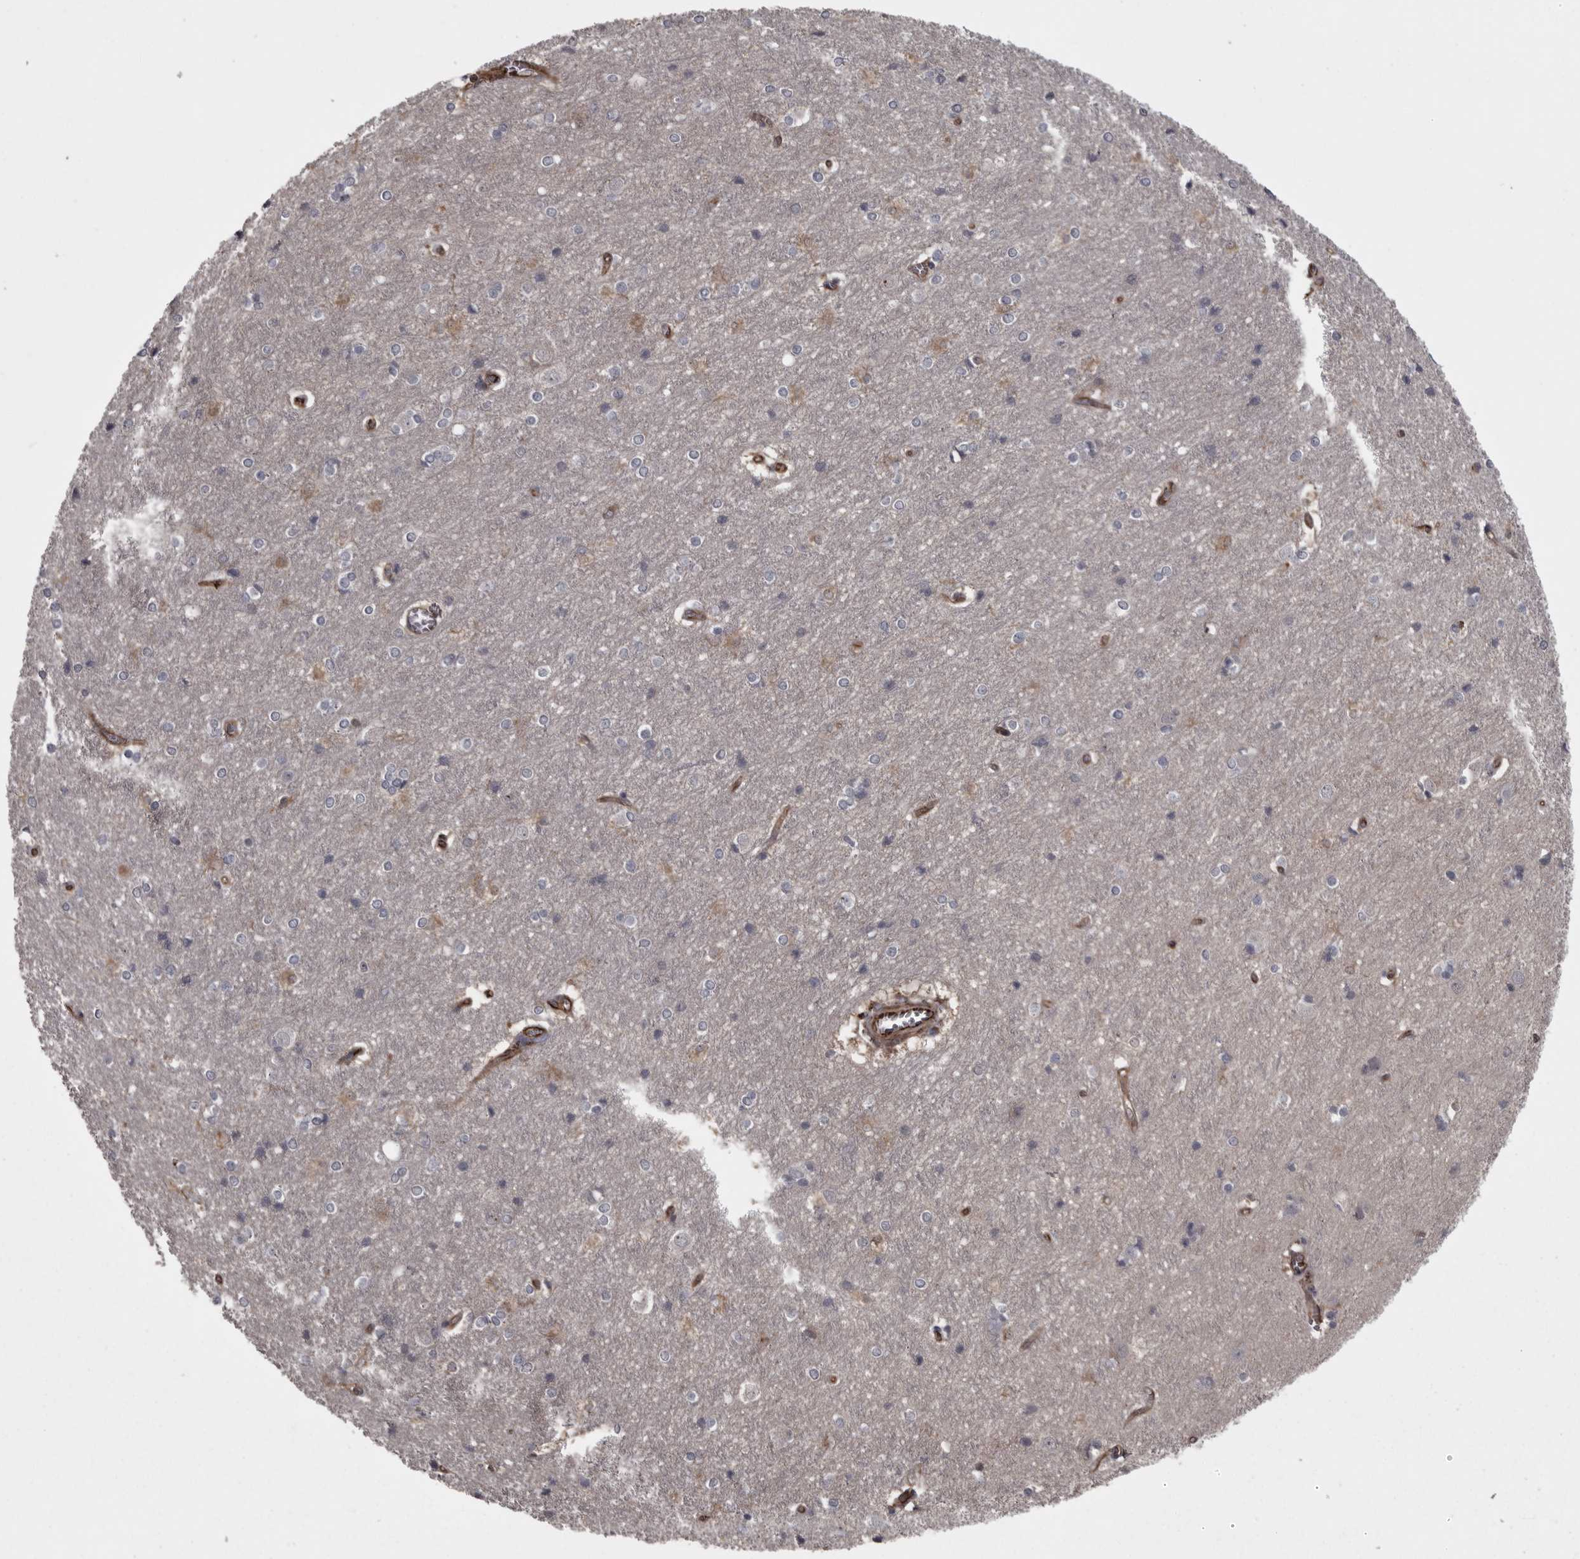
{"staining": {"intensity": "moderate", "quantity": ">75%", "location": "cytoplasmic/membranous"}, "tissue": "cerebral cortex", "cell_type": "Endothelial cells", "image_type": "normal", "snomed": [{"axis": "morphology", "description": "Normal tissue, NOS"}, {"axis": "topography", "description": "Cerebral cortex"}], "caption": "IHC micrograph of unremarkable cerebral cortex: cerebral cortex stained using immunohistochemistry (IHC) demonstrates medium levels of moderate protein expression localized specifically in the cytoplasmic/membranous of endothelial cells, appearing as a cytoplasmic/membranous brown color.", "gene": "FAAP100", "patient": {"sex": "male", "age": 54}}